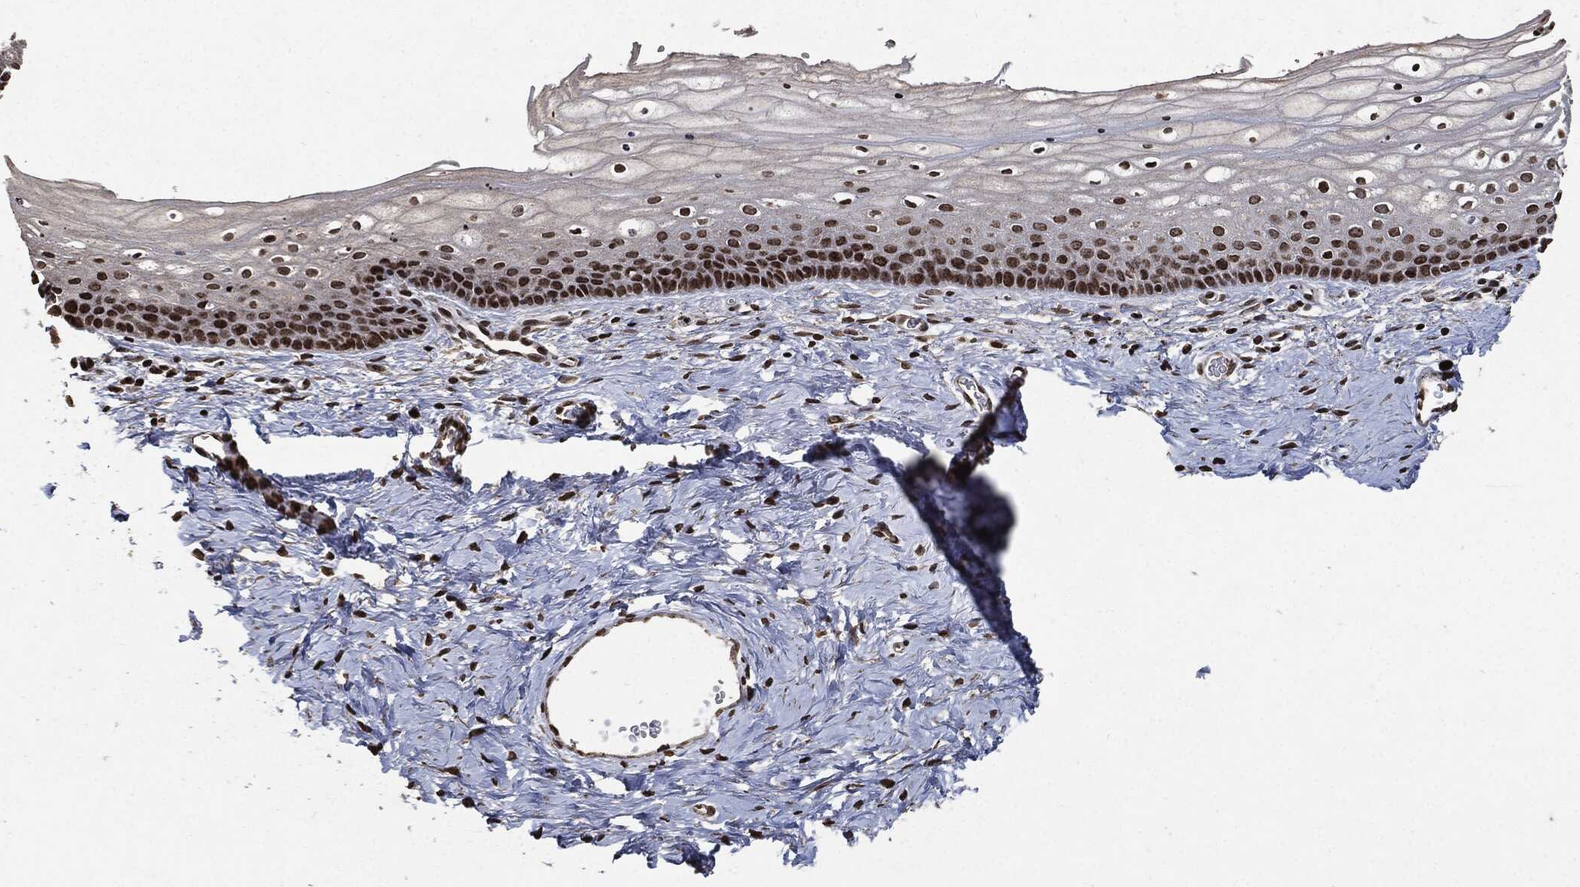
{"staining": {"intensity": "strong", "quantity": ">75%", "location": "nuclear"}, "tissue": "vagina", "cell_type": "Squamous epithelial cells", "image_type": "normal", "snomed": [{"axis": "morphology", "description": "Normal tissue, NOS"}, {"axis": "topography", "description": "Vagina"}], "caption": "Immunohistochemistry (IHC) photomicrograph of normal vagina: human vagina stained using immunohistochemistry shows high levels of strong protein expression localized specifically in the nuclear of squamous epithelial cells, appearing as a nuclear brown color.", "gene": "JUN", "patient": {"sex": "female", "age": 32}}